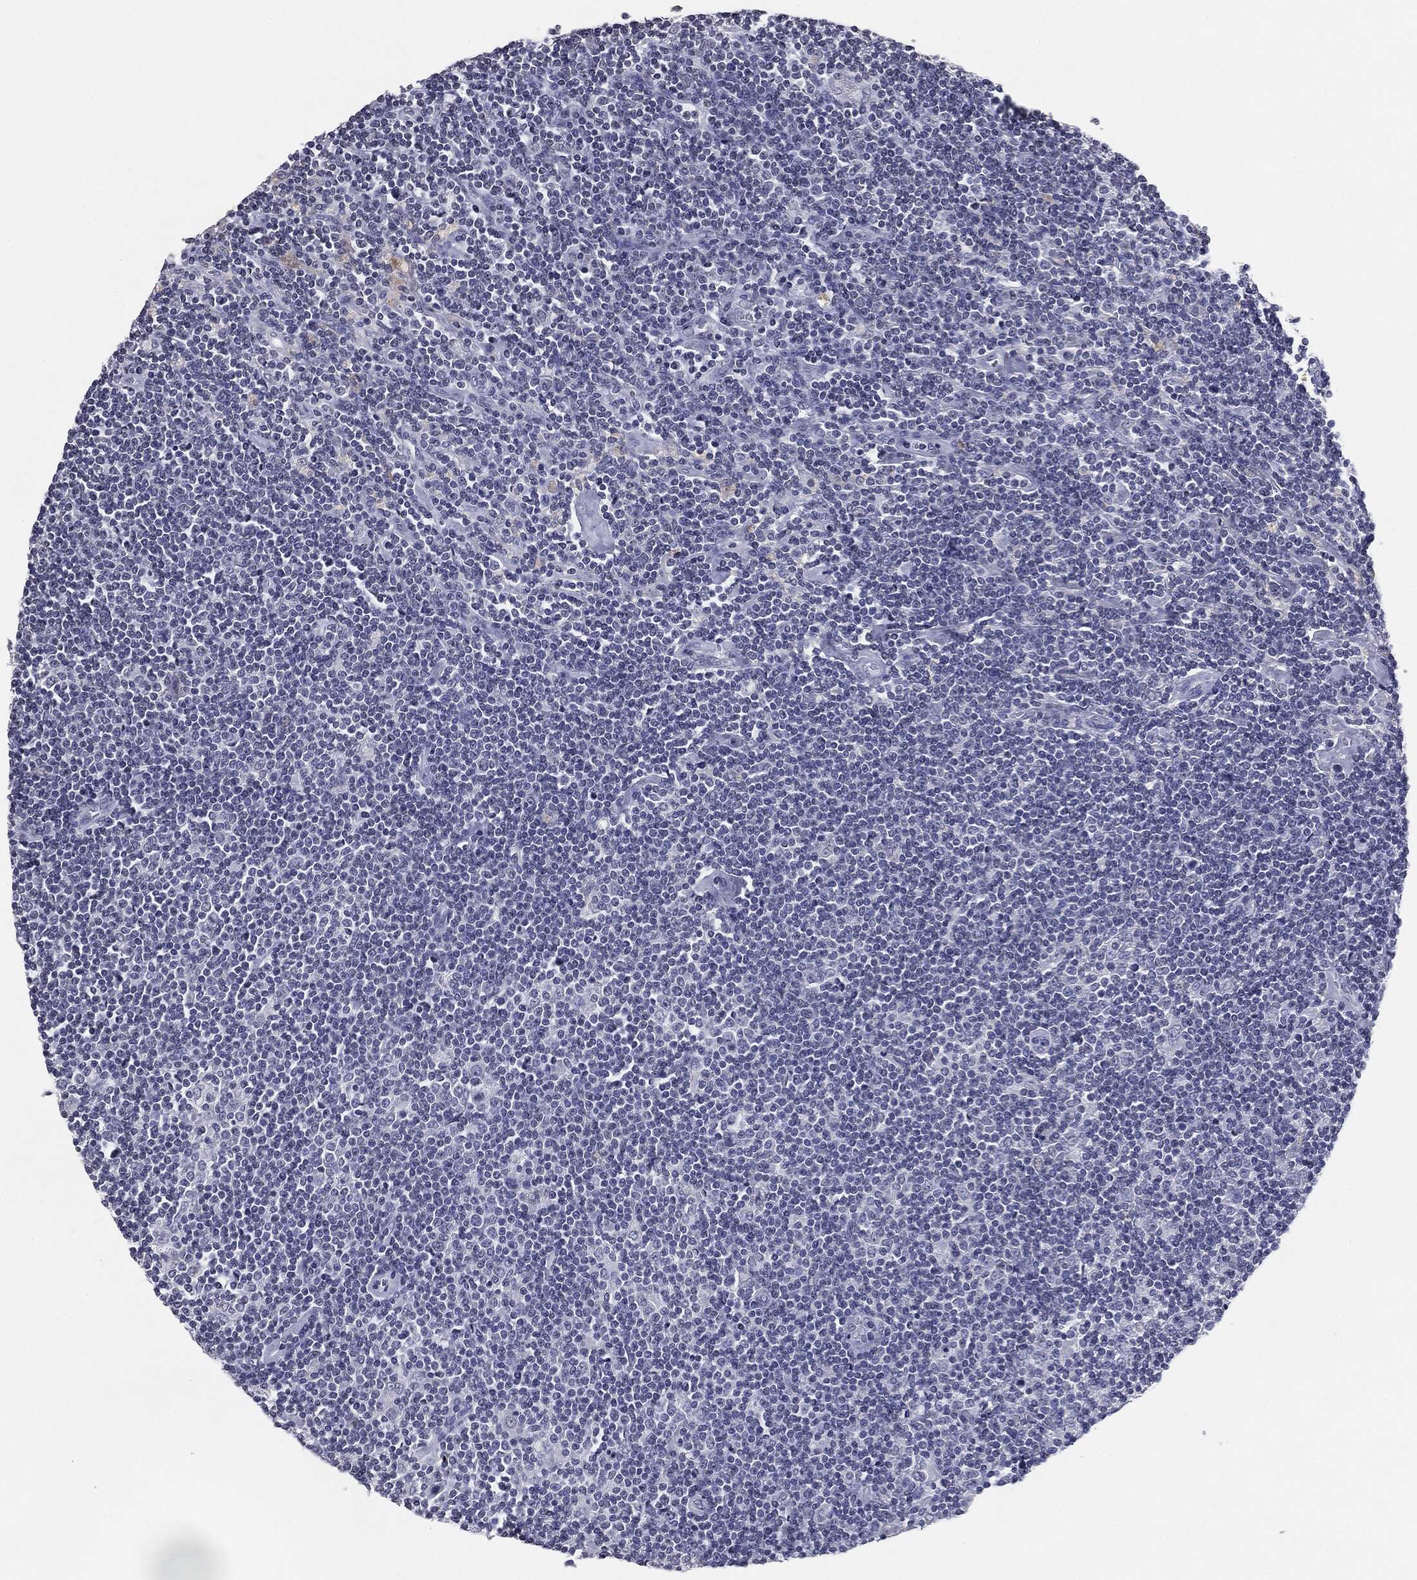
{"staining": {"intensity": "negative", "quantity": "none", "location": "none"}, "tissue": "lymphoma", "cell_type": "Tumor cells", "image_type": "cancer", "snomed": [{"axis": "morphology", "description": "Hodgkin's disease, NOS"}, {"axis": "topography", "description": "Lymph node"}], "caption": "This is an immunohistochemistry micrograph of human Hodgkin's disease. There is no positivity in tumor cells.", "gene": "SERPINB4", "patient": {"sex": "male", "age": 40}}